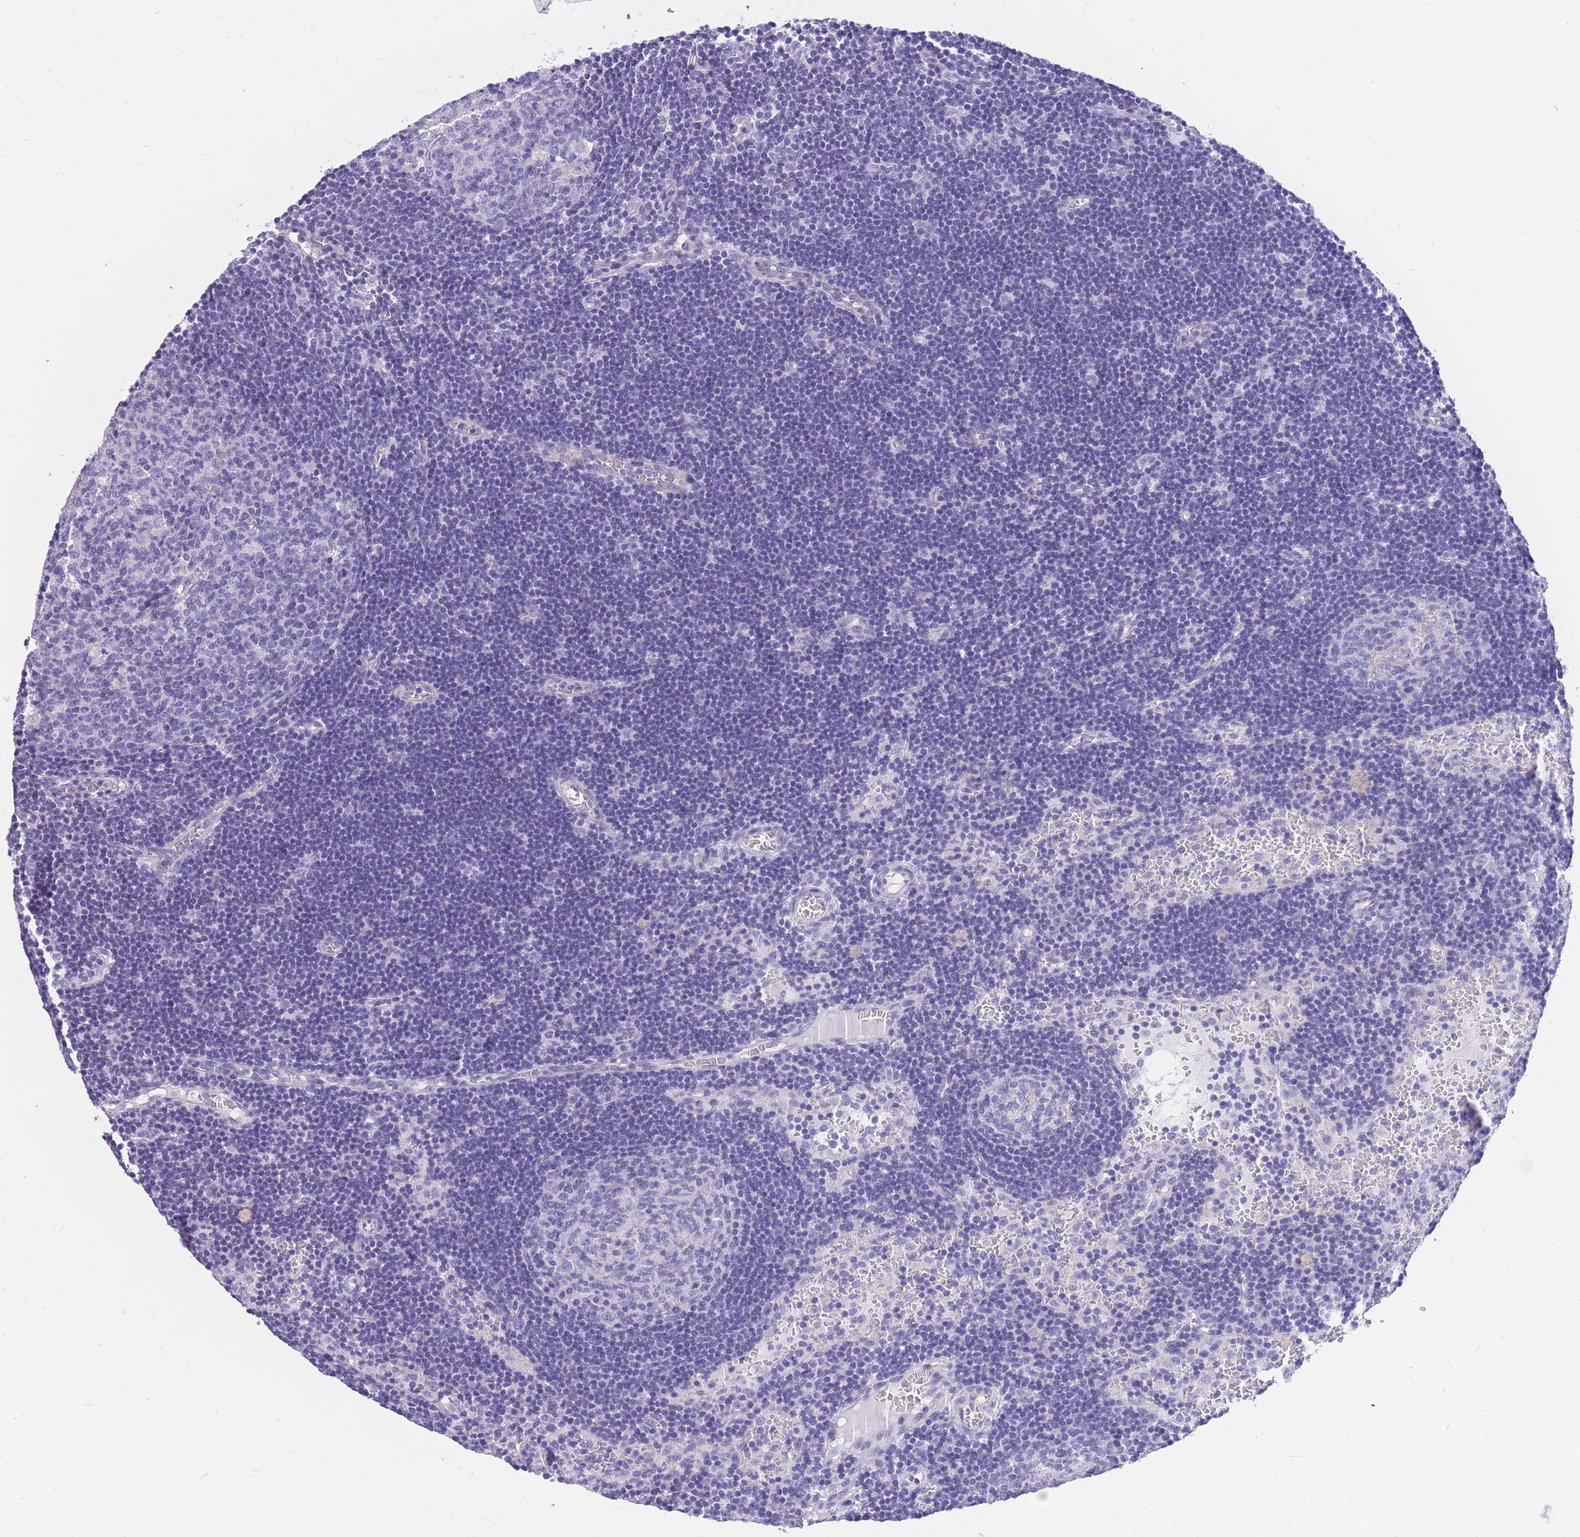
{"staining": {"intensity": "negative", "quantity": "none", "location": "none"}, "tissue": "lymph node", "cell_type": "Germinal center cells", "image_type": "normal", "snomed": [{"axis": "morphology", "description": "Normal tissue, NOS"}, {"axis": "topography", "description": "Lymph node"}], "caption": "This histopathology image is of benign lymph node stained with IHC to label a protein in brown with the nuclei are counter-stained blue. There is no positivity in germinal center cells. (DAB IHC, high magnification).", "gene": "ZNF311", "patient": {"sex": "male", "age": 62}}